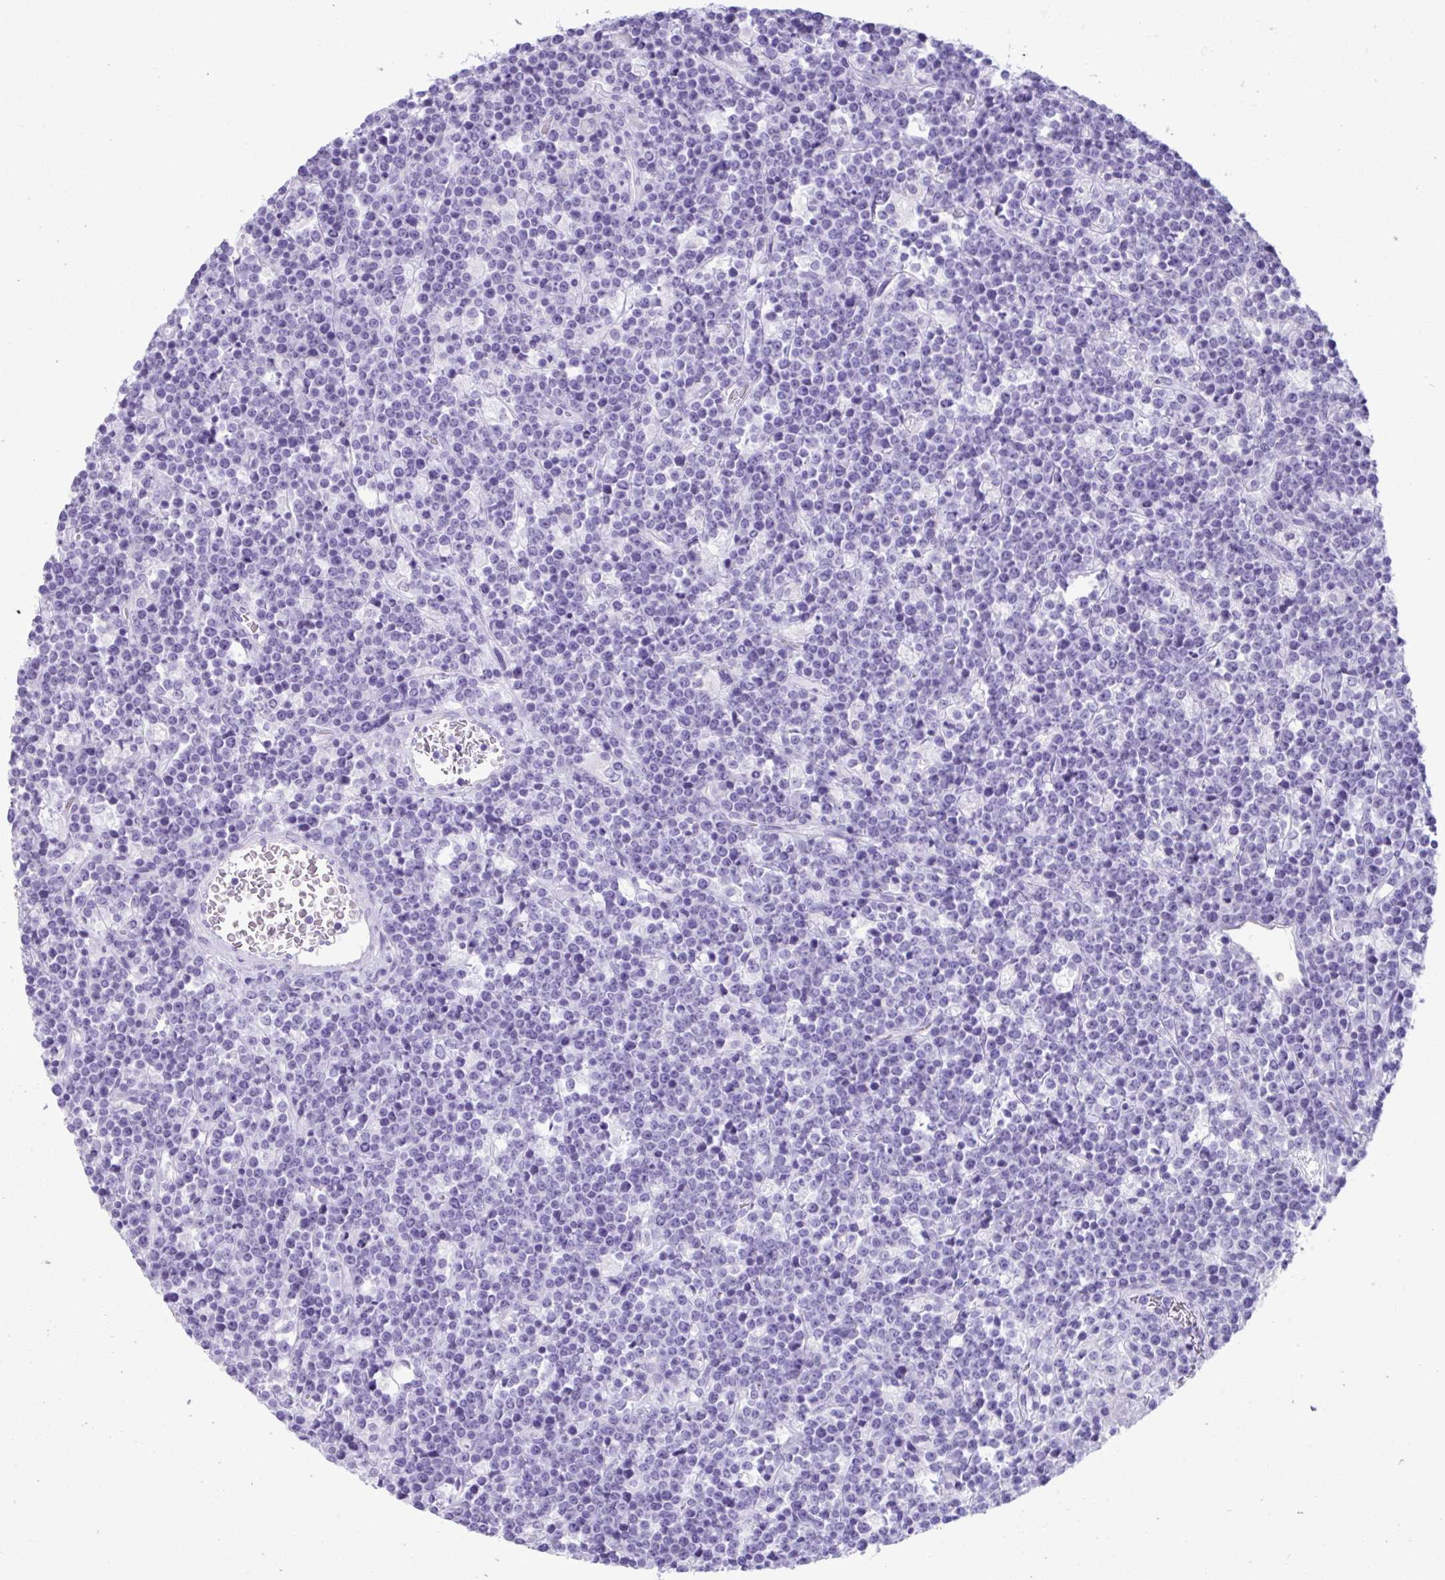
{"staining": {"intensity": "negative", "quantity": "none", "location": "none"}, "tissue": "lymphoma", "cell_type": "Tumor cells", "image_type": "cancer", "snomed": [{"axis": "morphology", "description": "Malignant lymphoma, non-Hodgkin's type, High grade"}, {"axis": "topography", "description": "Ovary"}], "caption": "IHC of human lymphoma demonstrates no expression in tumor cells. (Immunohistochemistry (ihc), brightfield microscopy, high magnification).", "gene": "PSCA", "patient": {"sex": "female", "age": 56}}